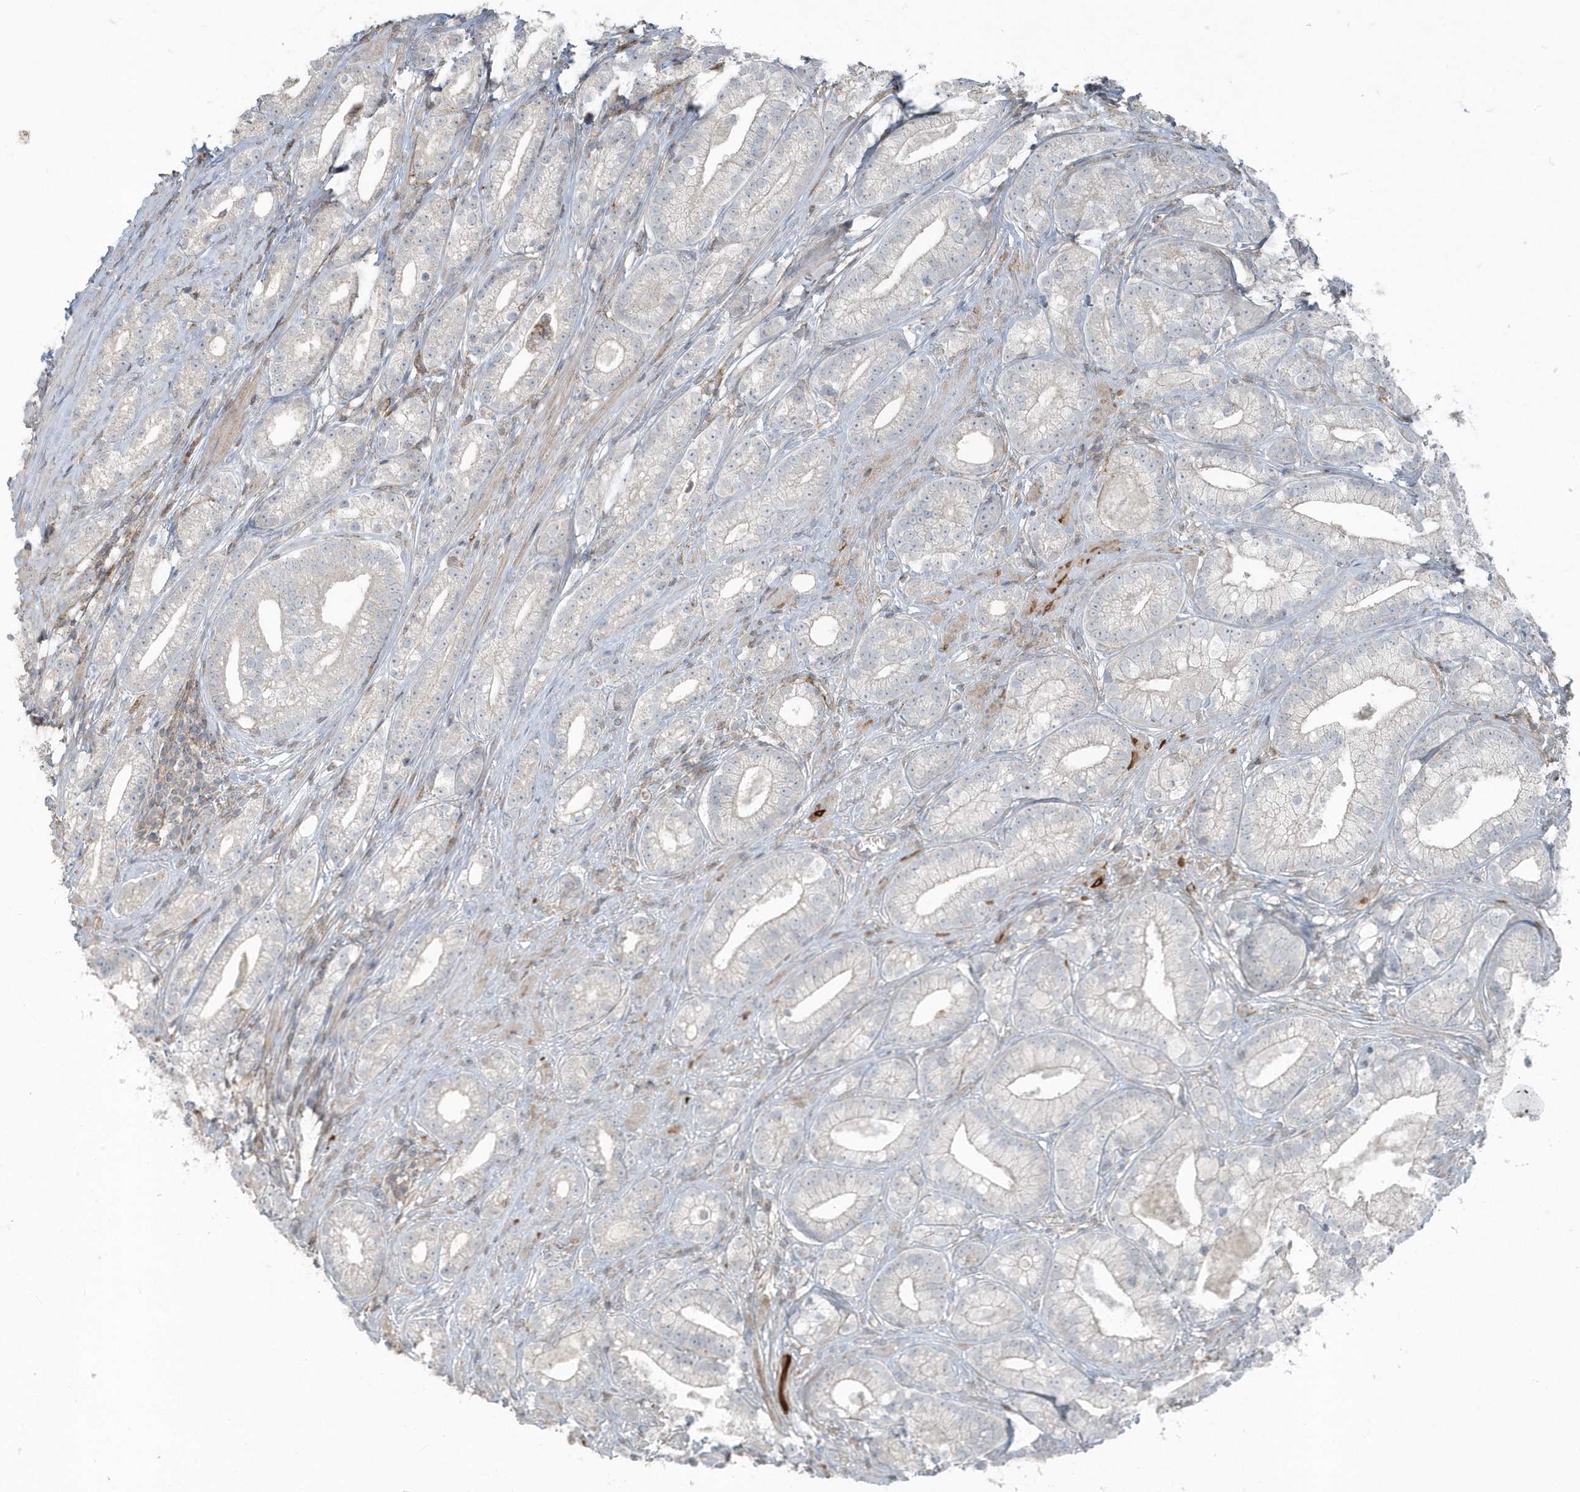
{"staining": {"intensity": "negative", "quantity": "none", "location": "none"}, "tissue": "prostate cancer", "cell_type": "Tumor cells", "image_type": "cancer", "snomed": [{"axis": "morphology", "description": "Adenocarcinoma, High grade"}, {"axis": "topography", "description": "Prostate"}], "caption": "Tumor cells show no significant expression in adenocarcinoma (high-grade) (prostate). (DAB immunohistochemistry with hematoxylin counter stain).", "gene": "ACTC1", "patient": {"sex": "male", "age": 69}}